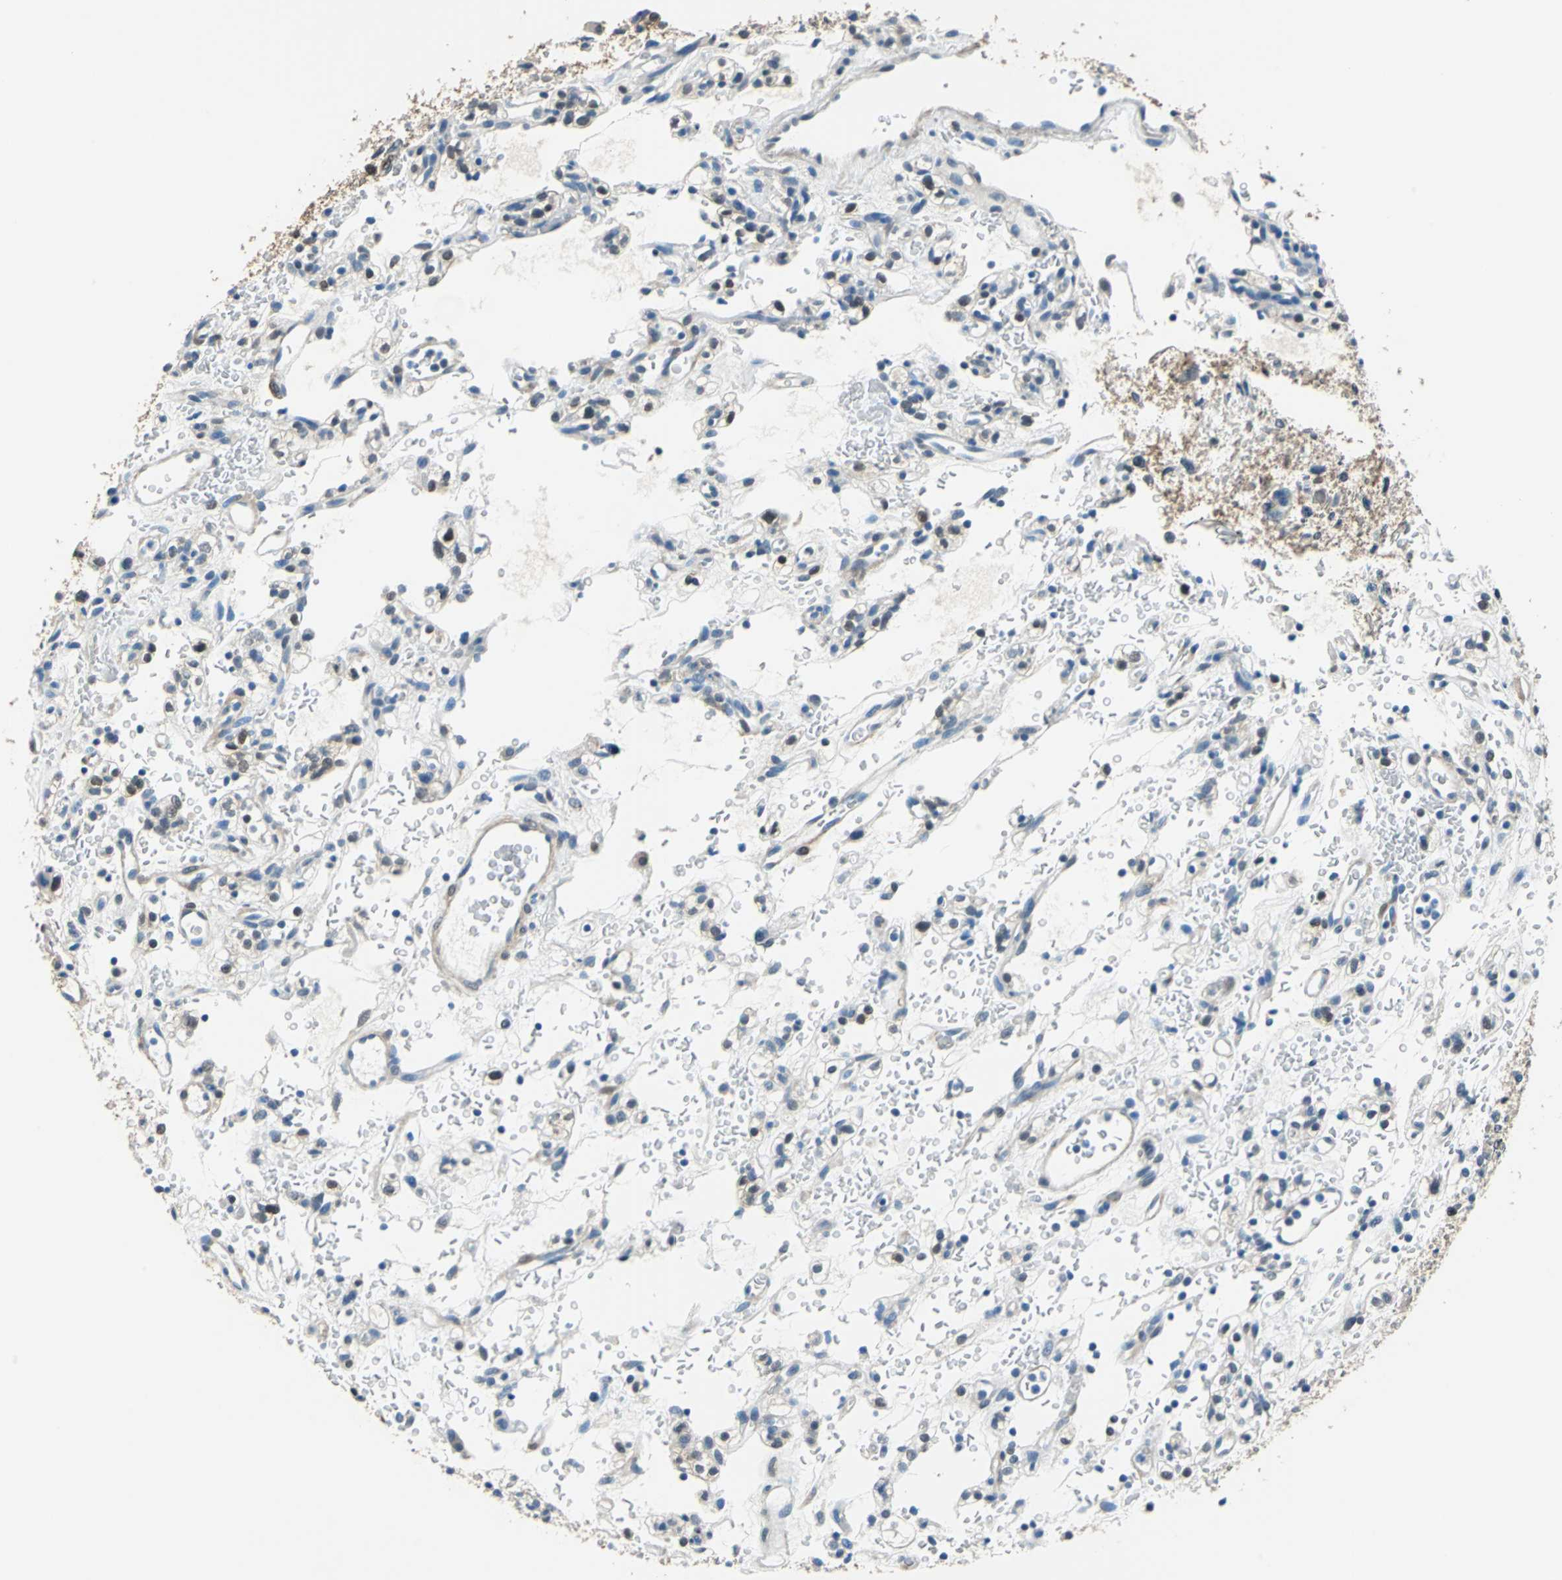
{"staining": {"intensity": "moderate", "quantity": "<25%", "location": "nuclear"}, "tissue": "renal cancer", "cell_type": "Tumor cells", "image_type": "cancer", "snomed": [{"axis": "morphology", "description": "Normal tissue, NOS"}, {"axis": "morphology", "description": "Adenocarcinoma, NOS"}, {"axis": "topography", "description": "Kidney"}], "caption": "A low amount of moderate nuclear positivity is present in about <25% of tumor cells in renal adenocarcinoma tissue.", "gene": "FKBP4", "patient": {"sex": "female", "age": 72}}